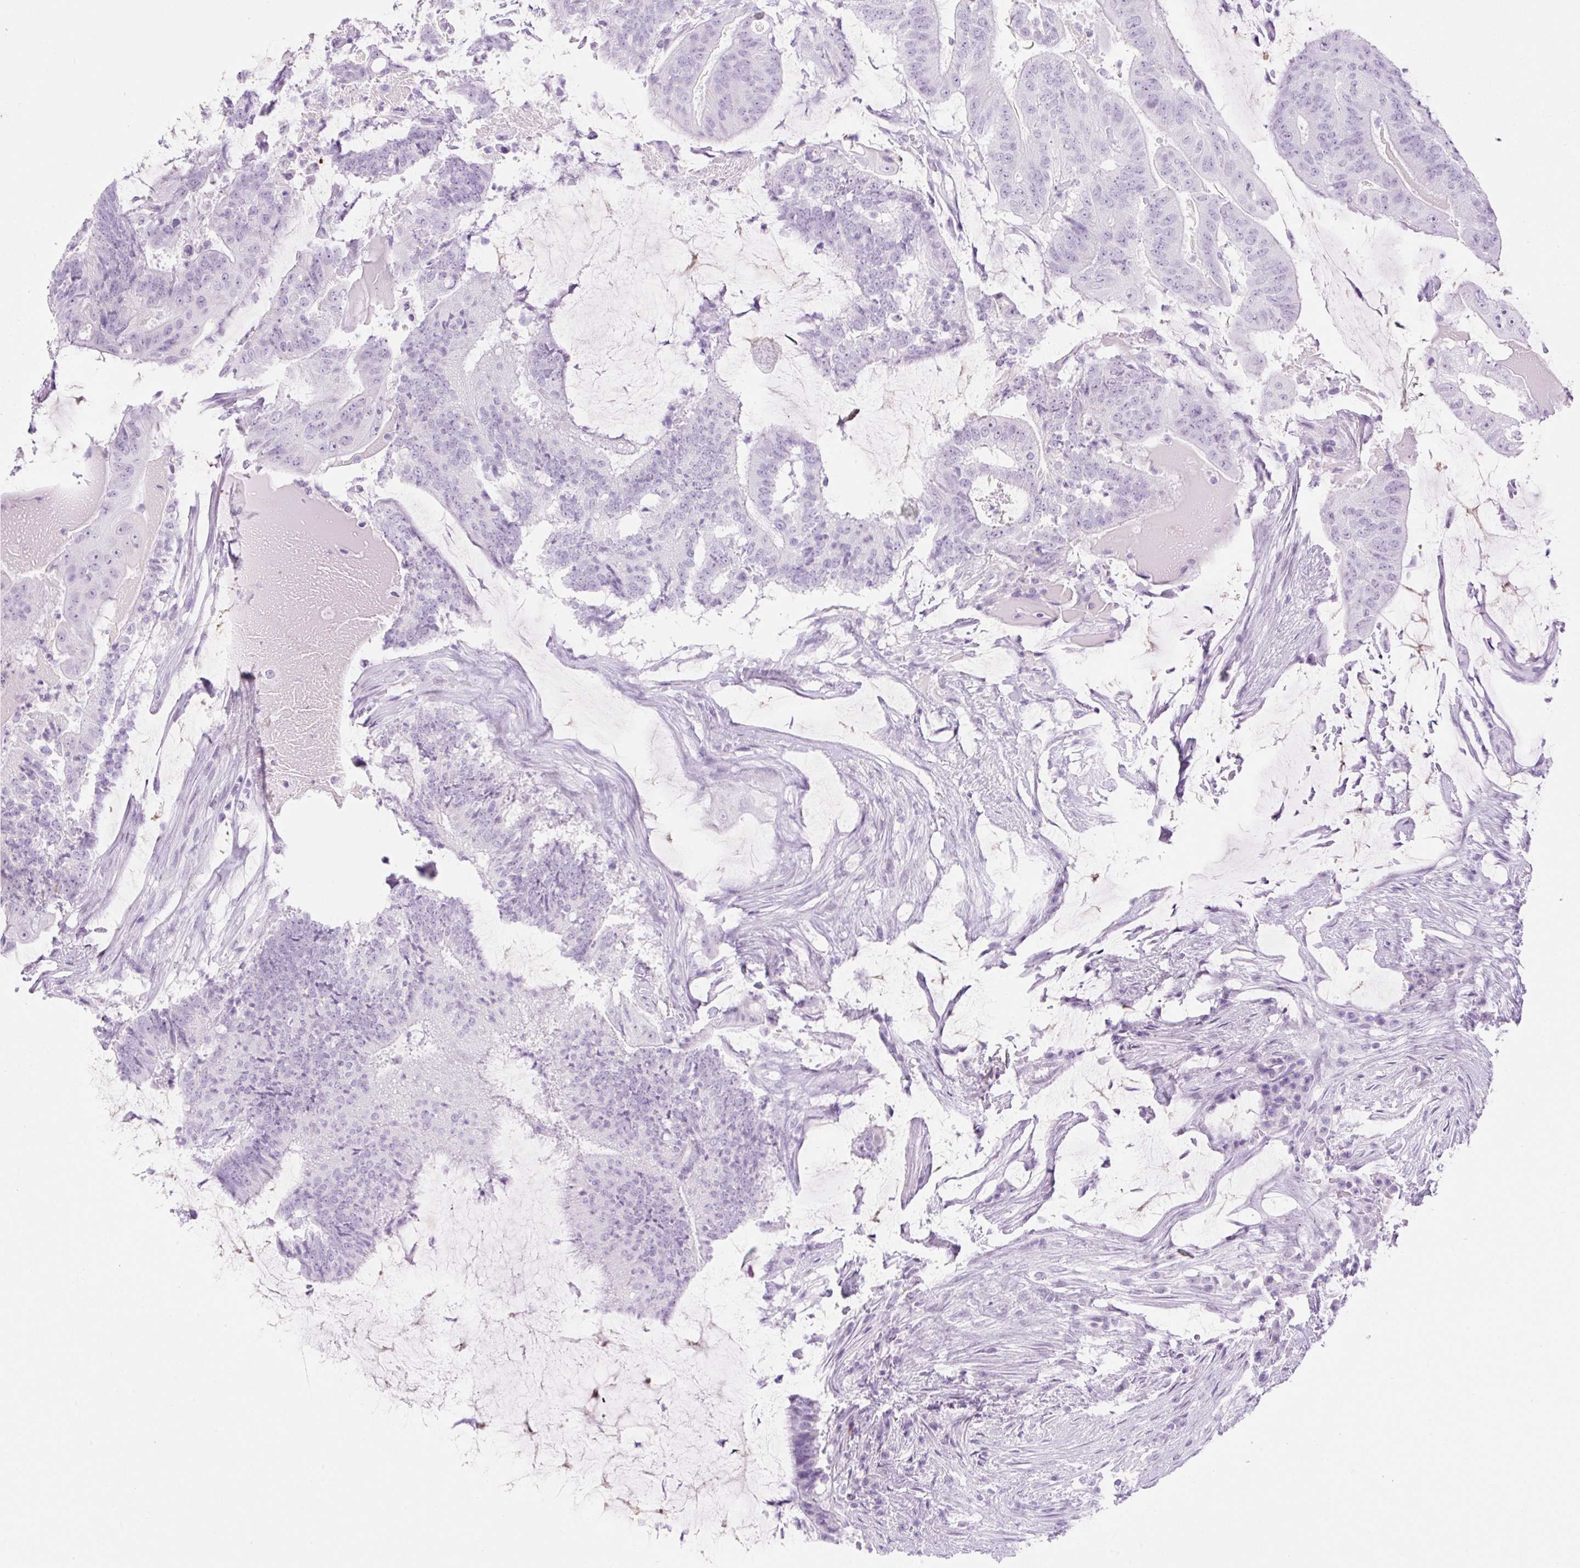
{"staining": {"intensity": "negative", "quantity": "none", "location": "none"}, "tissue": "colorectal cancer", "cell_type": "Tumor cells", "image_type": "cancer", "snomed": [{"axis": "morphology", "description": "Adenocarcinoma, NOS"}, {"axis": "topography", "description": "Colon"}], "caption": "DAB (3,3'-diaminobenzidine) immunohistochemical staining of colorectal cancer (adenocarcinoma) reveals no significant staining in tumor cells.", "gene": "SPRR4", "patient": {"sex": "female", "age": 43}}